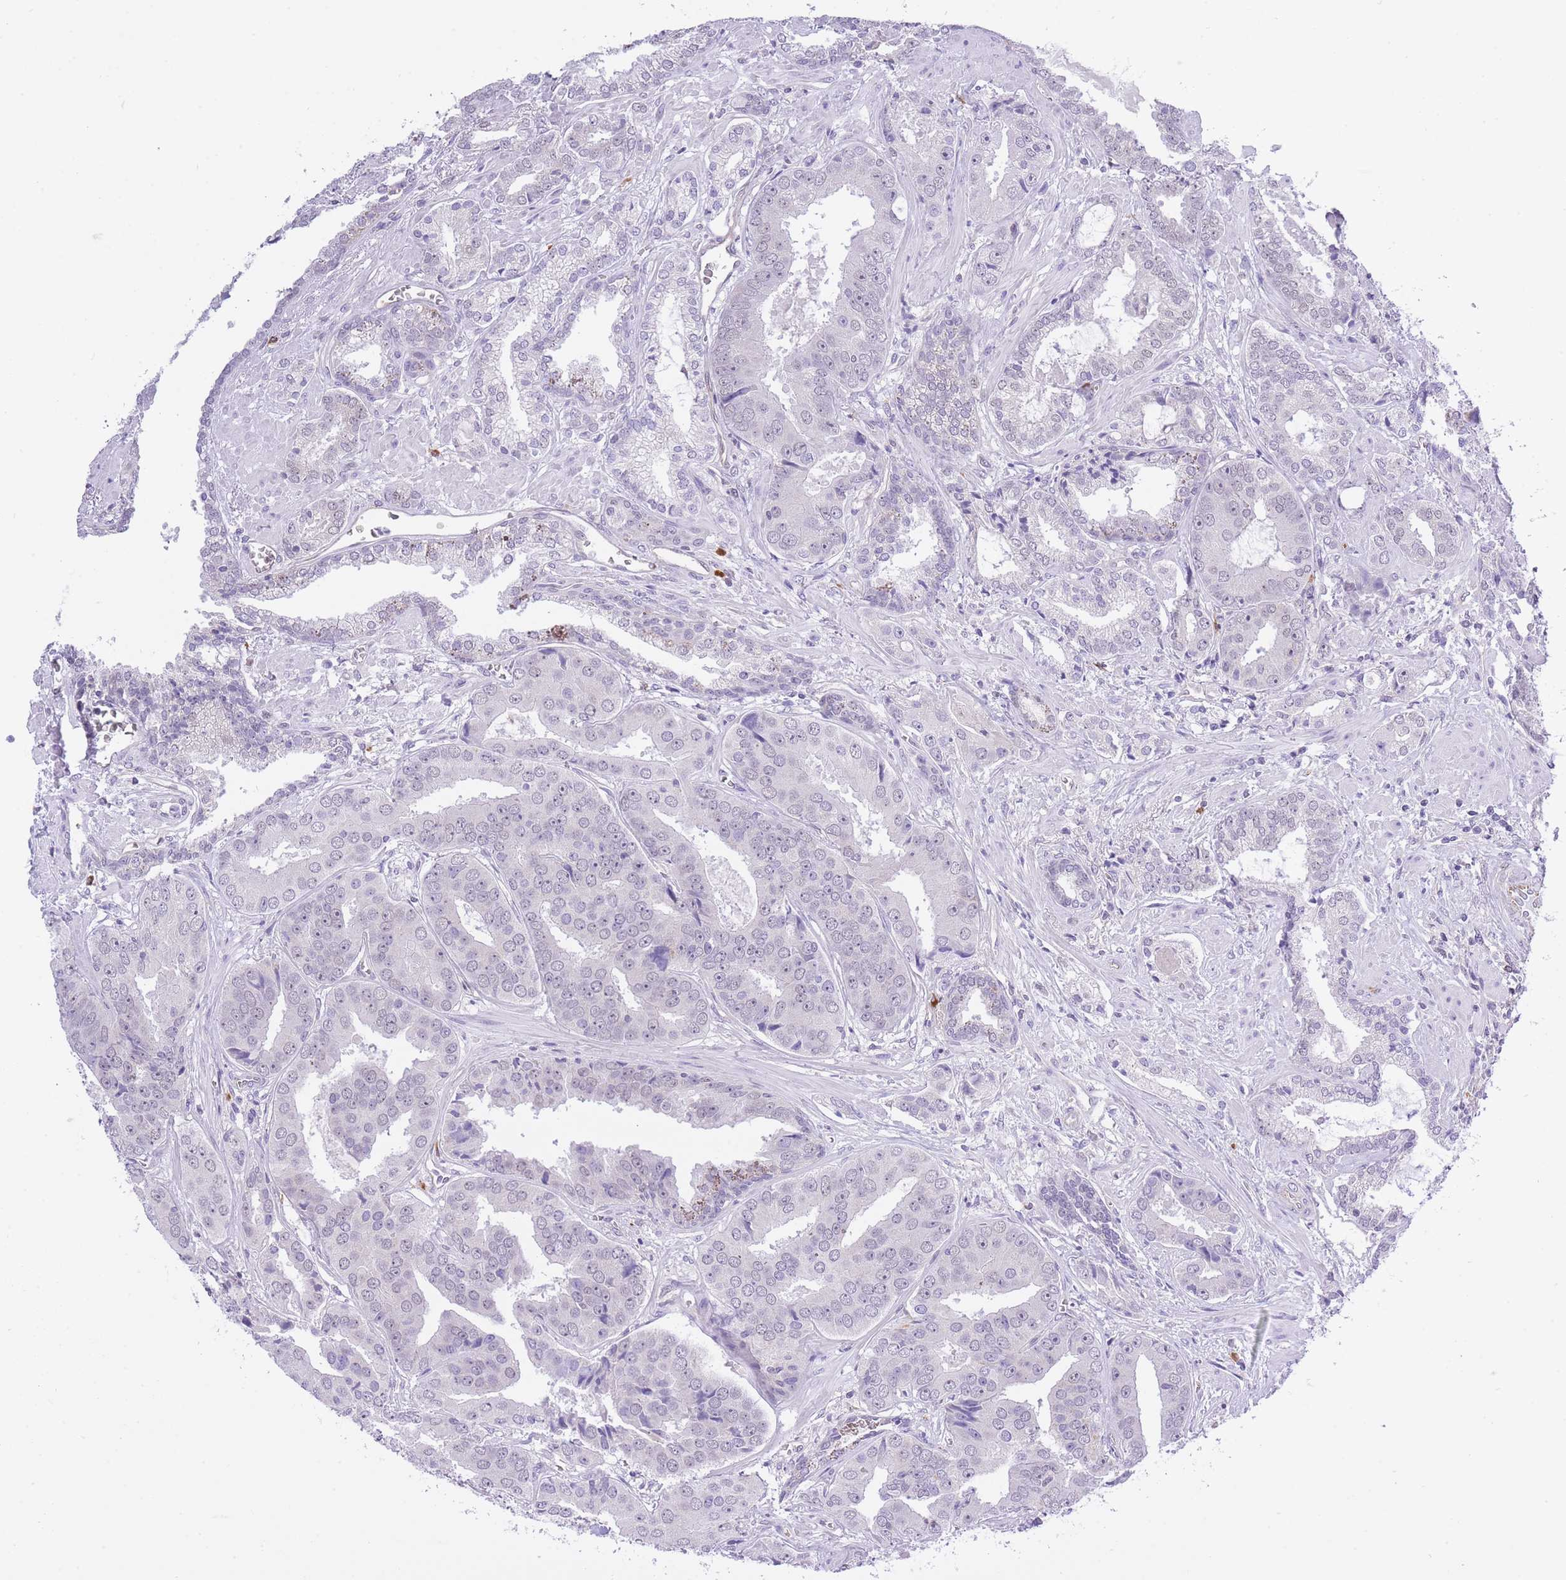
{"staining": {"intensity": "negative", "quantity": "none", "location": "none"}, "tissue": "prostate cancer", "cell_type": "Tumor cells", "image_type": "cancer", "snomed": [{"axis": "morphology", "description": "Adenocarcinoma, High grade"}, {"axis": "topography", "description": "Prostate"}], "caption": "Prostate cancer was stained to show a protein in brown. There is no significant staining in tumor cells.", "gene": "MEIOSIN", "patient": {"sex": "male", "age": 71}}